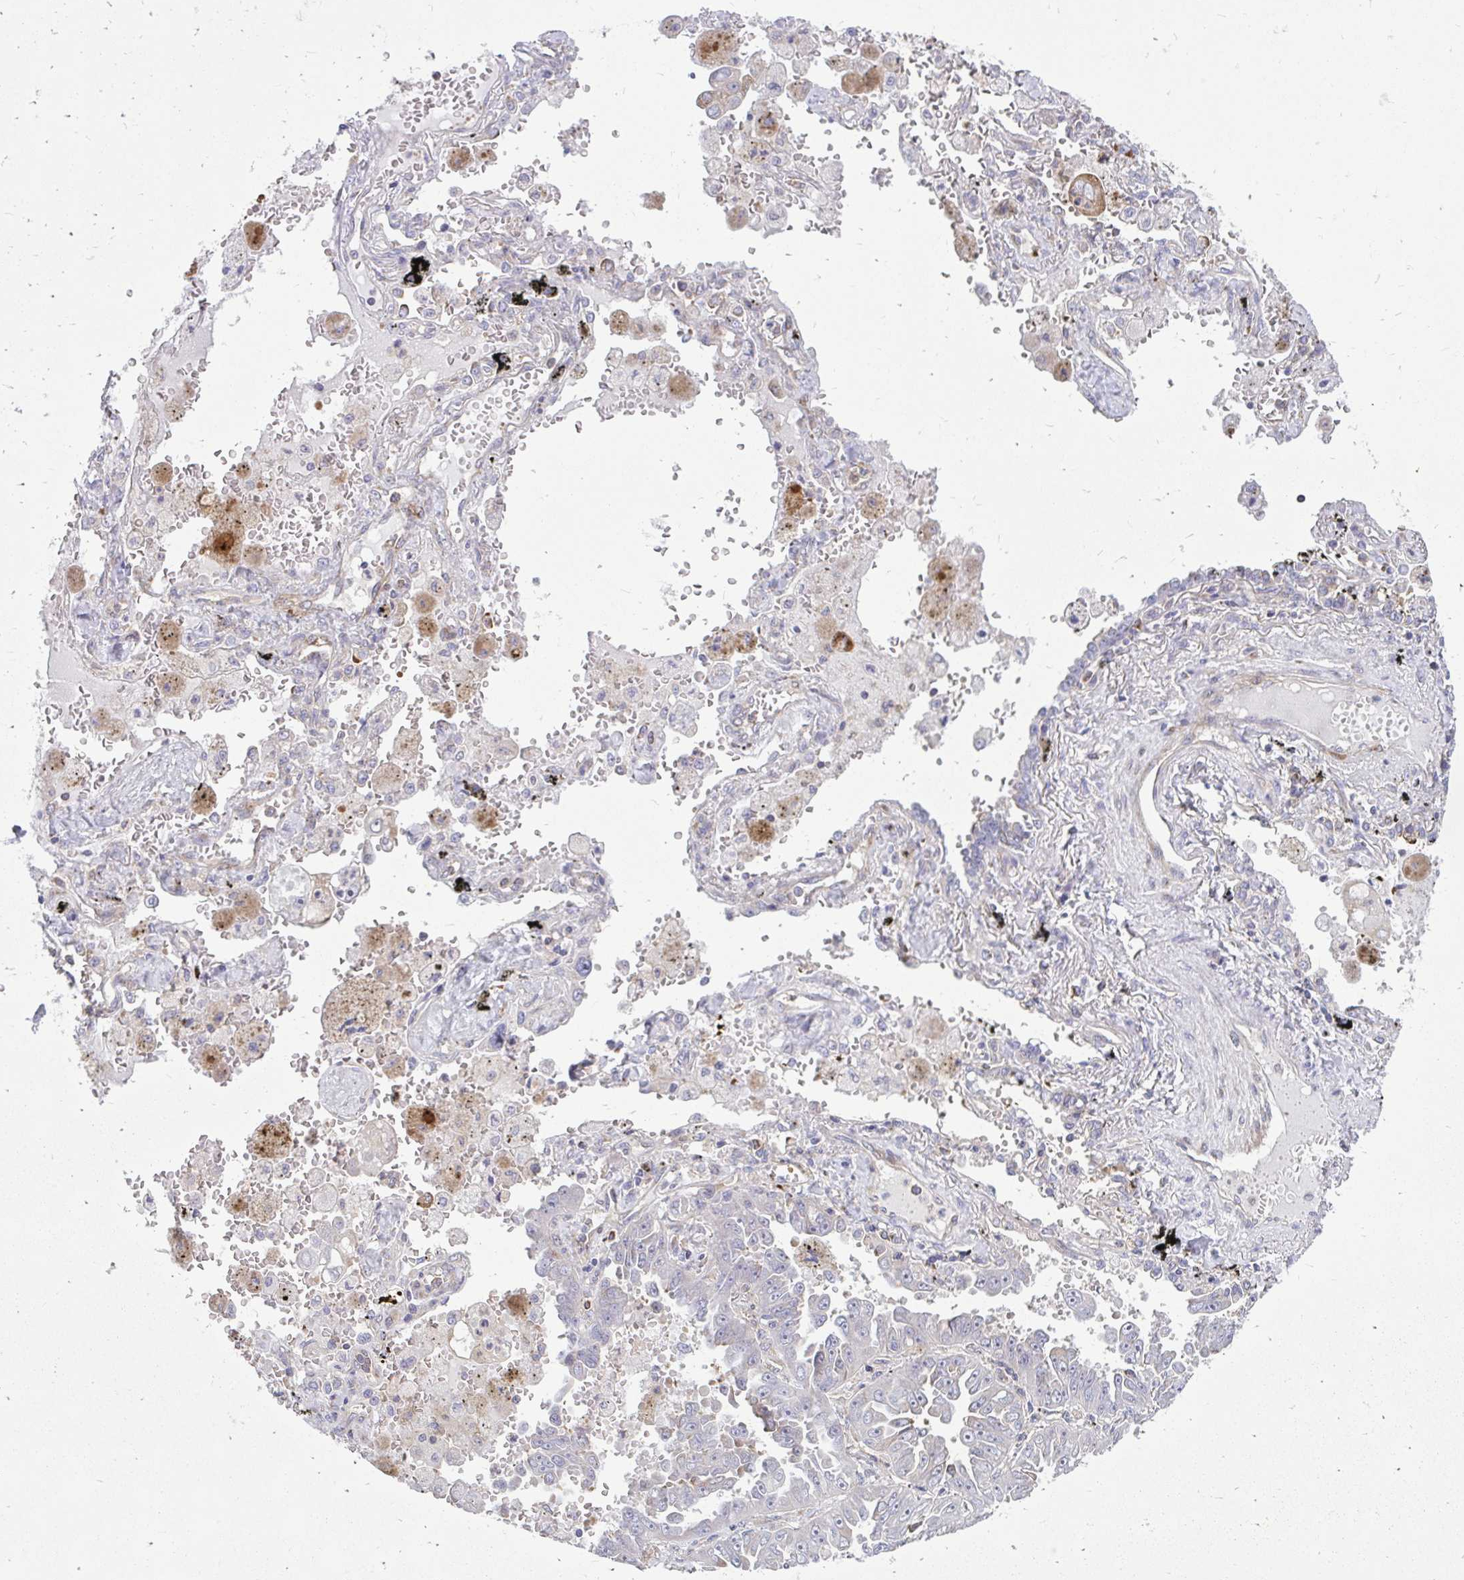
{"staining": {"intensity": "negative", "quantity": "none", "location": "none"}, "tissue": "lung cancer", "cell_type": "Tumor cells", "image_type": "cancer", "snomed": [{"axis": "morphology", "description": "Adenocarcinoma, NOS"}, {"axis": "topography", "description": "Lung"}], "caption": "This is an IHC histopathology image of lung cancer (adenocarcinoma). There is no expression in tumor cells.", "gene": "ASAP1", "patient": {"sex": "female", "age": 52}}